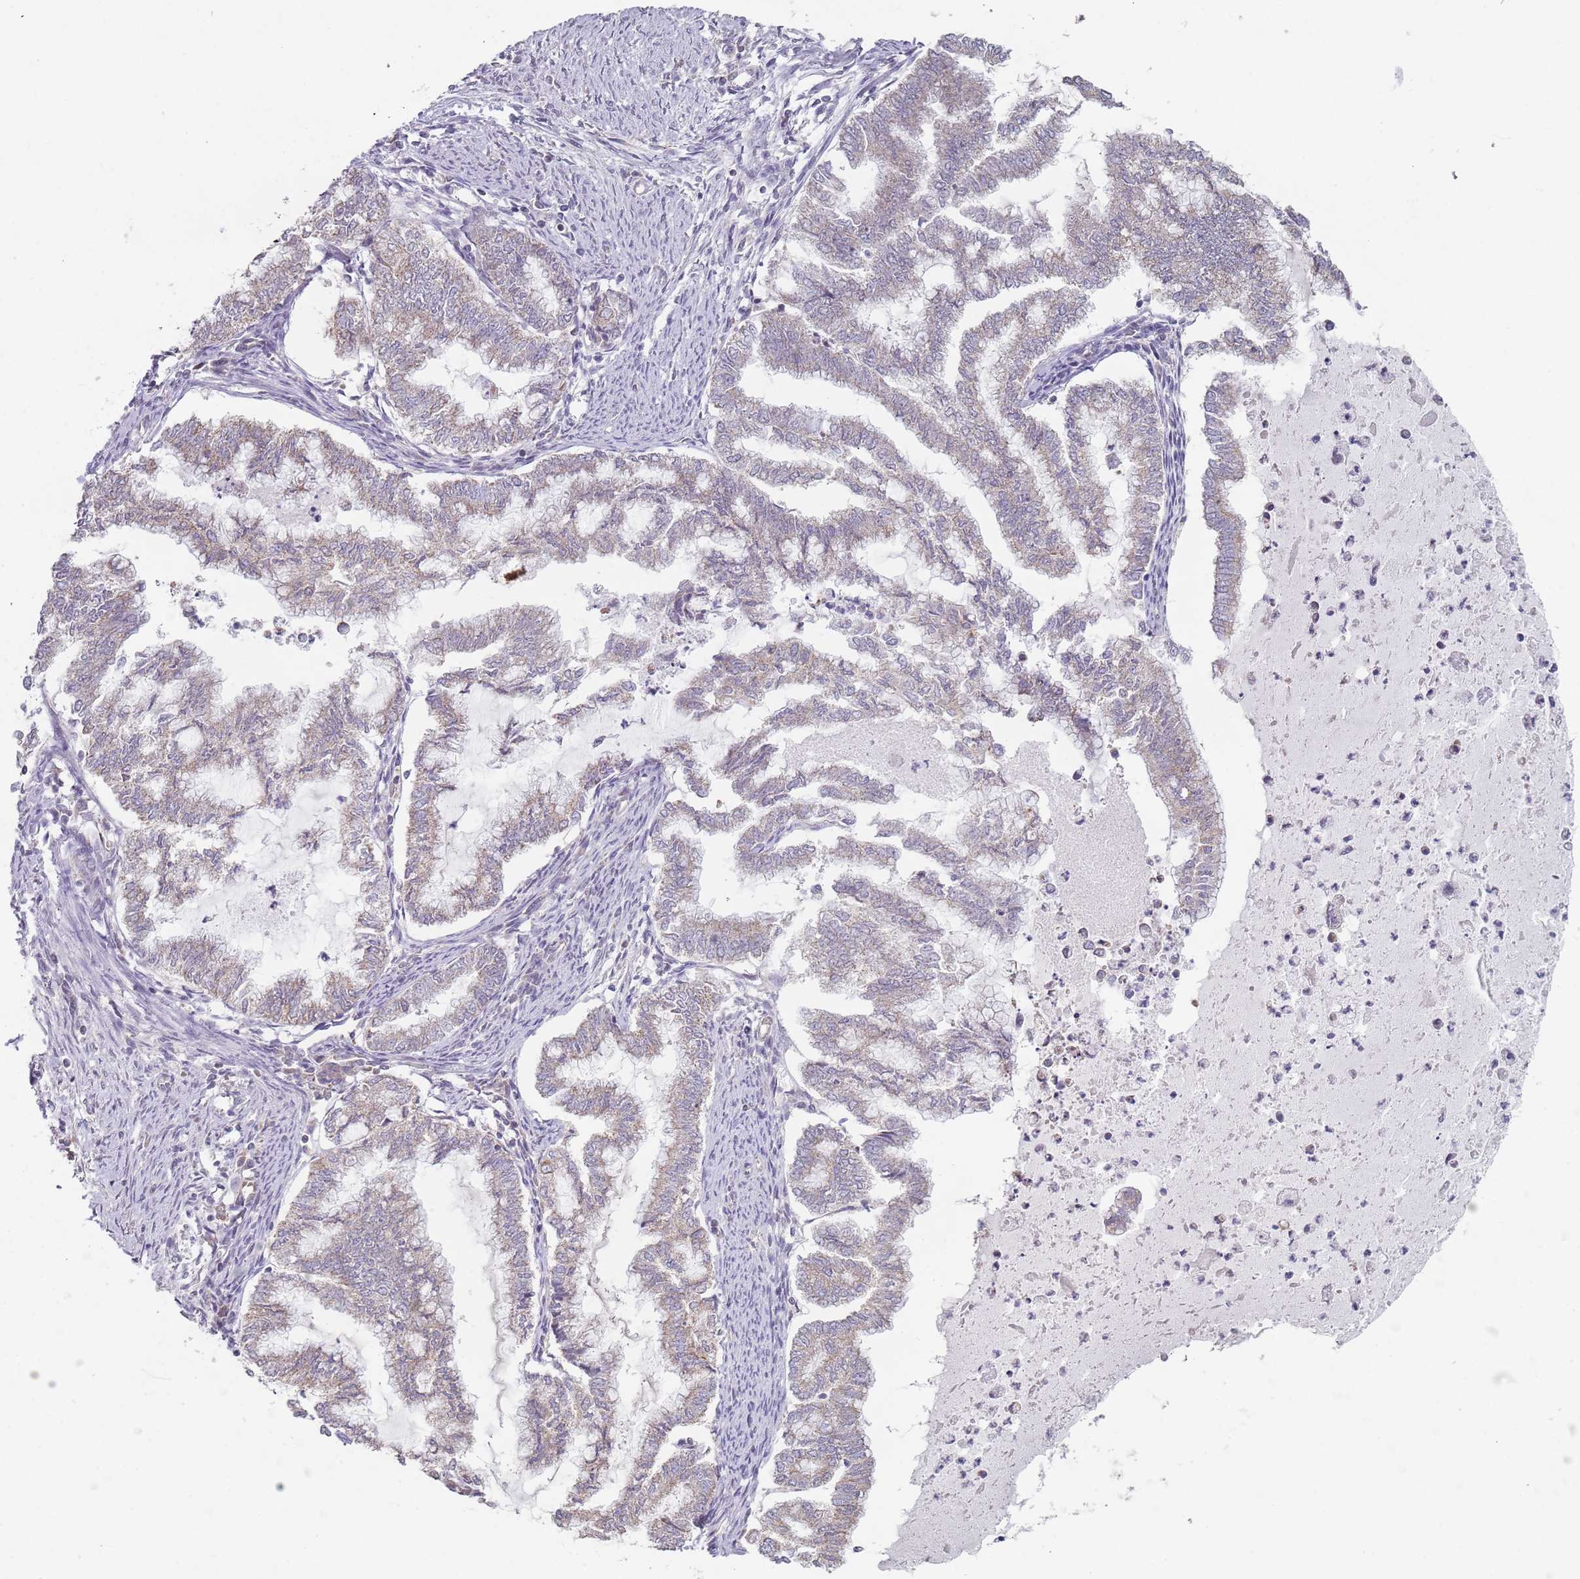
{"staining": {"intensity": "negative", "quantity": "none", "location": "none"}, "tissue": "endometrial cancer", "cell_type": "Tumor cells", "image_type": "cancer", "snomed": [{"axis": "morphology", "description": "Adenocarcinoma, NOS"}, {"axis": "topography", "description": "Endometrium"}], "caption": "Immunohistochemistry micrograph of neoplastic tissue: human endometrial cancer (adenocarcinoma) stained with DAB (3,3'-diaminobenzidine) reveals no significant protein expression in tumor cells. (Immunohistochemistry (ihc), brightfield microscopy, high magnification).", "gene": "SMARCAL1", "patient": {"sex": "female", "age": 79}}